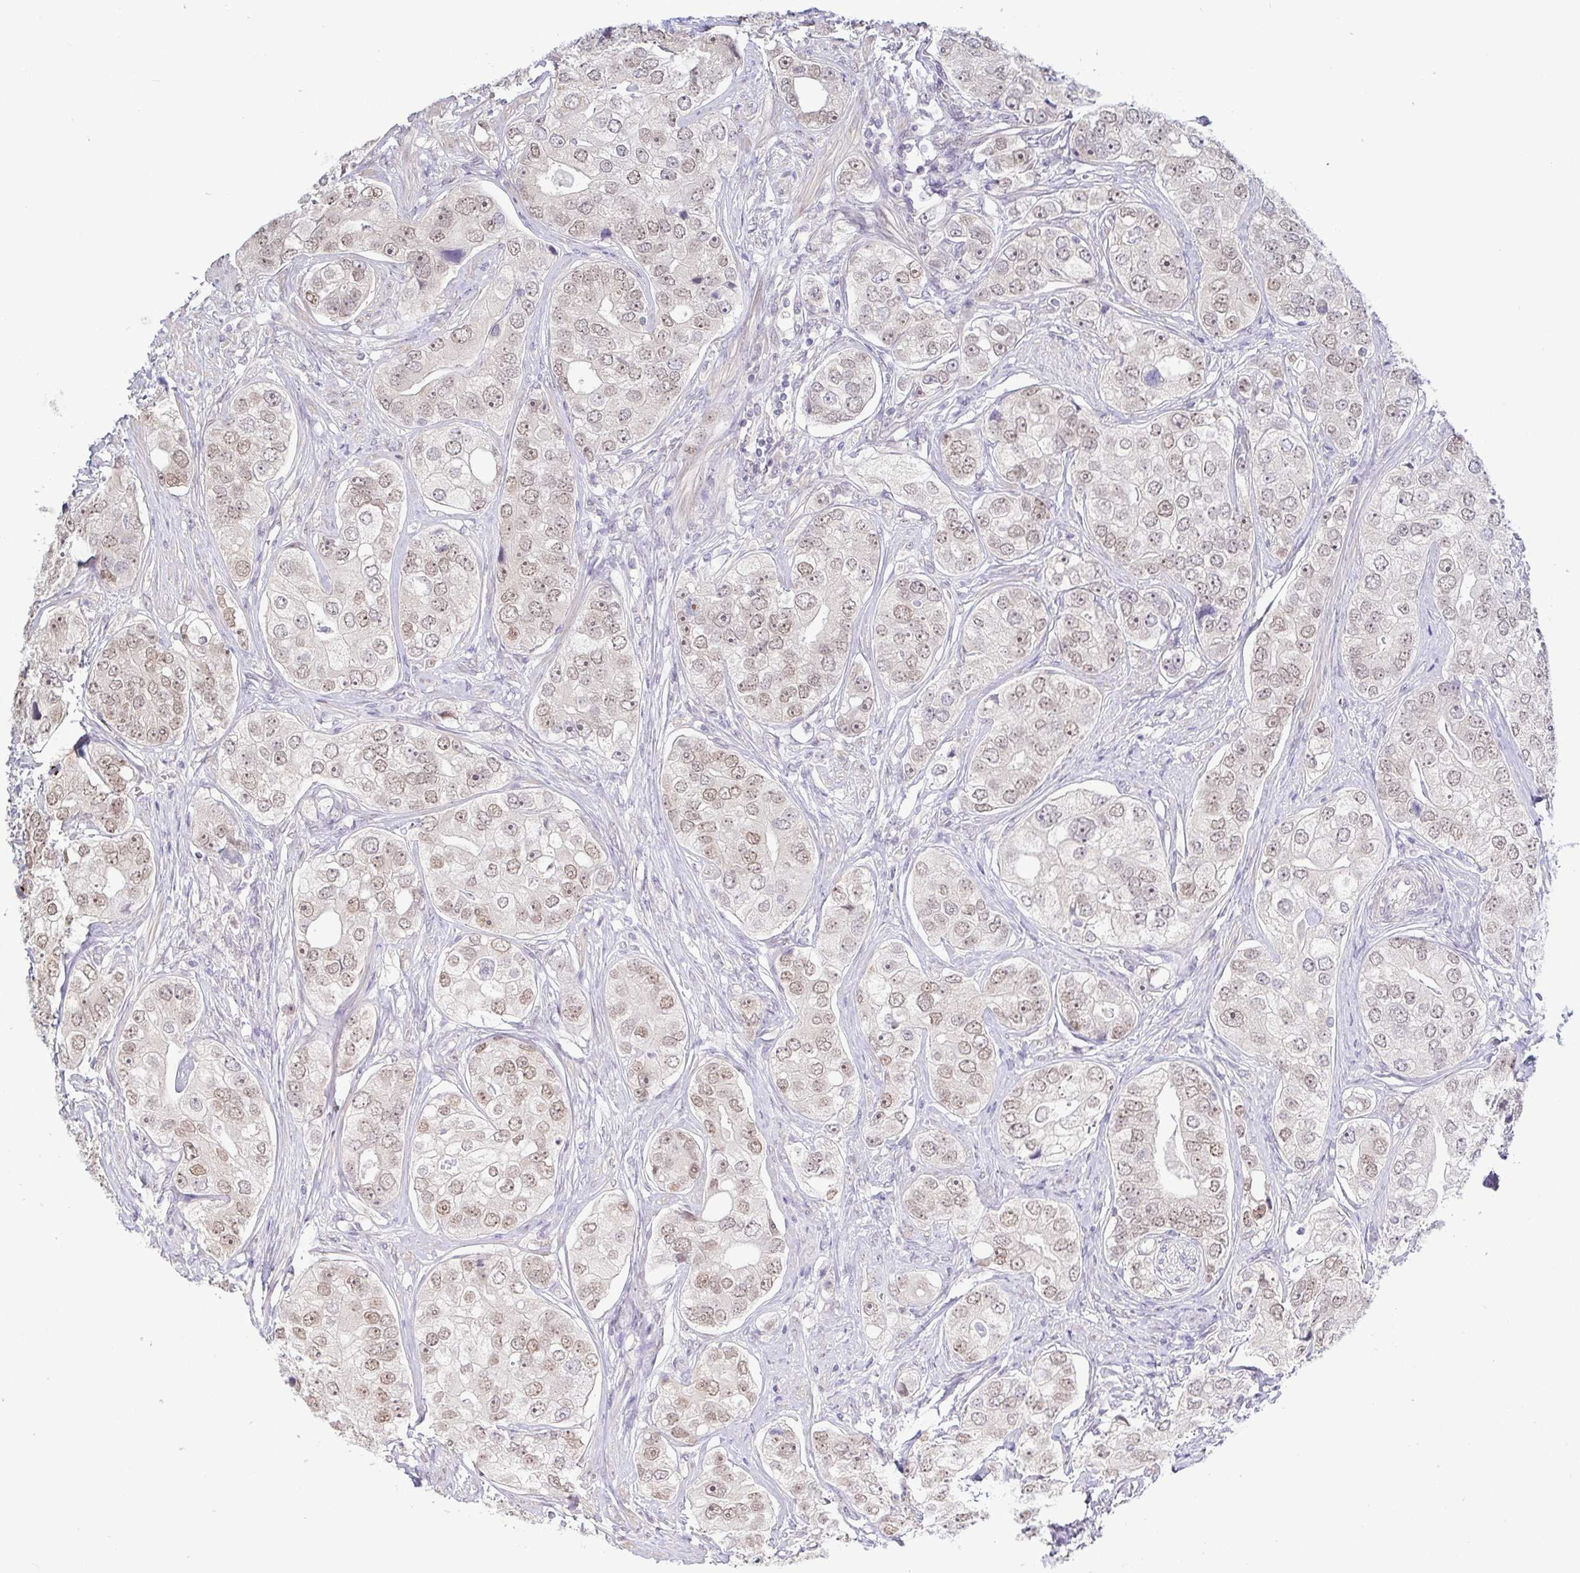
{"staining": {"intensity": "weak", "quantity": ">75%", "location": "nuclear"}, "tissue": "prostate cancer", "cell_type": "Tumor cells", "image_type": "cancer", "snomed": [{"axis": "morphology", "description": "Adenocarcinoma, High grade"}, {"axis": "topography", "description": "Prostate"}], "caption": "Immunohistochemical staining of high-grade adenocarcinoma (prostate) displays weak nuclear protein expression in approximately >75% of tumor cells.", "gene": "HYPK", "patient": {"sex": "male", "age": 60}}